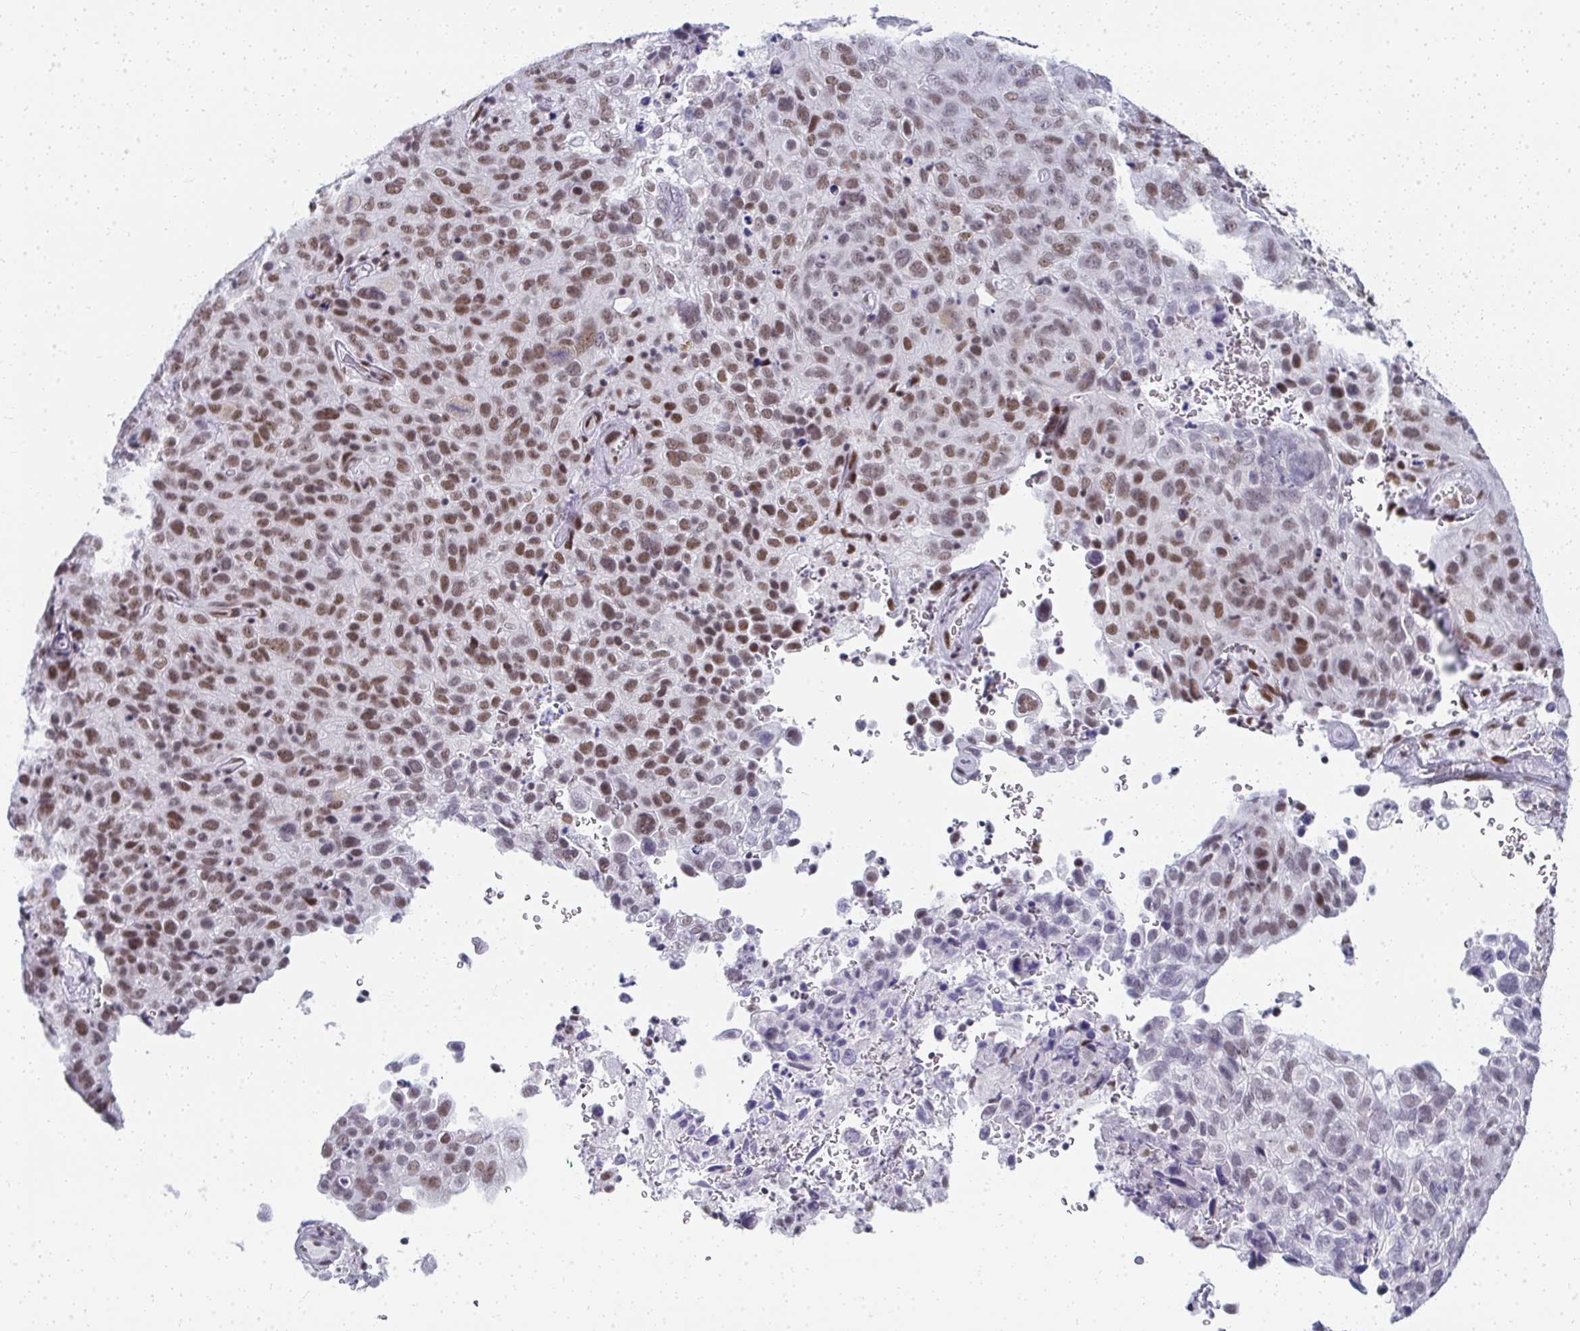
{"staining": {"intensity": "moderate", "quantity": ">75%", "location": "nuclear"}, "tissue": "cervical cancer", "cell_type": "Tumor cells", "image_type": "cancer", "snomed": [{"axis": "morphology", "description": "Squamous cell carcinoma, NOS"}, {"axis": "topography", "description": "Cervix"}], "caption": "Moderate nuclear expression is identified in approximately >75% of tumor cells in cervical cancer (squamous cell carcinoma).", "gene": "CREBBP", "patient": {"sex": "female", "age": 44}}